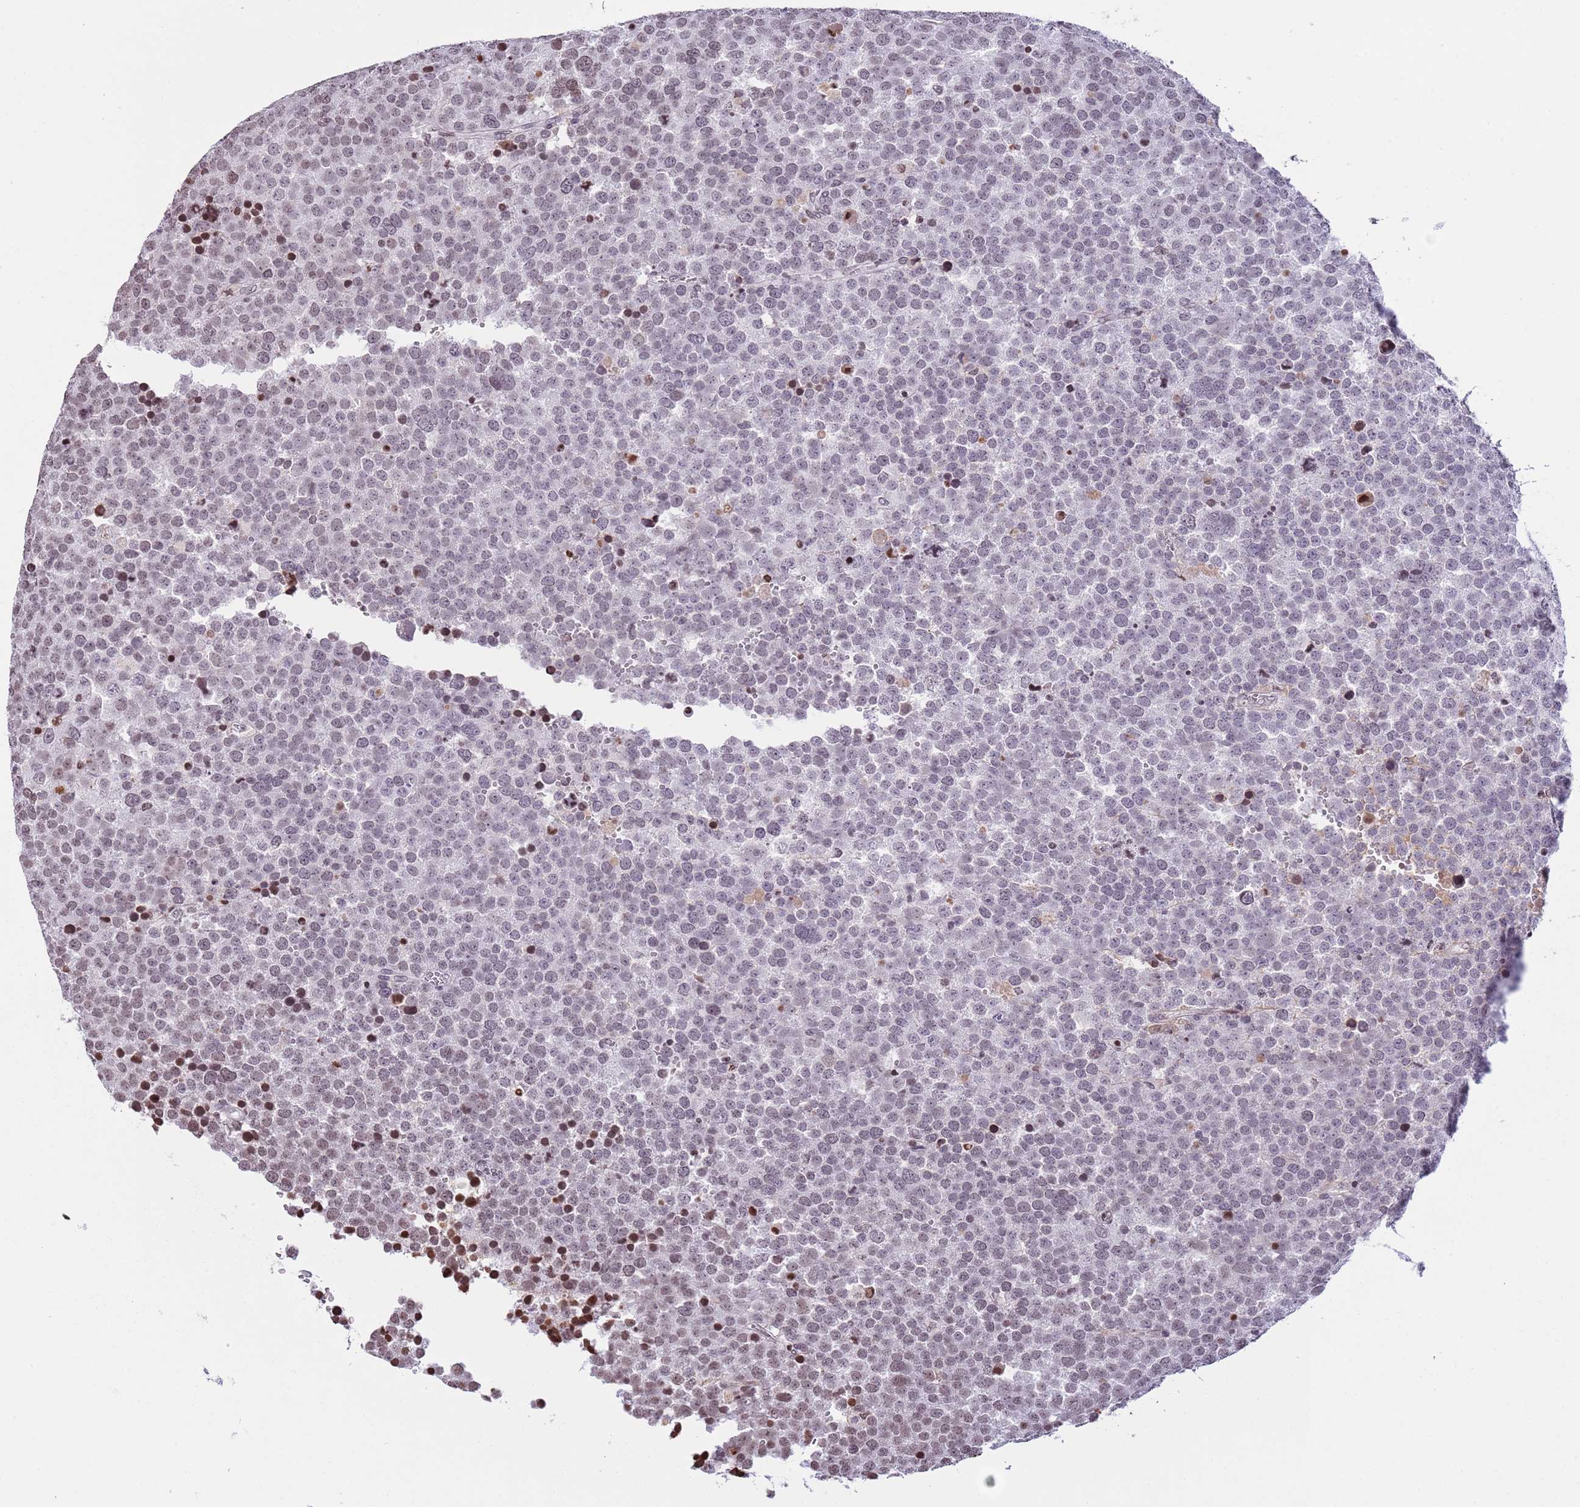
{"staining": {"intensity": "weak", "quantity": "25%-75%", "location": "nuclear"}, "tissue": "testis cancer", "cell_type": "Tumor cells", "image_type": "cancer", "snomed": [{"axis": "morphology", "description": "Seminoma, NOS"}, {"axis": "topography", "description": "Testis"}], "caption": "Testis seminoma stained with a brown dye exhibits weak nuclear positive expression in about 25%-75% of tumor cells.", "gene": "KPNA3", "patient": {"sex": "male", "age": 71}}